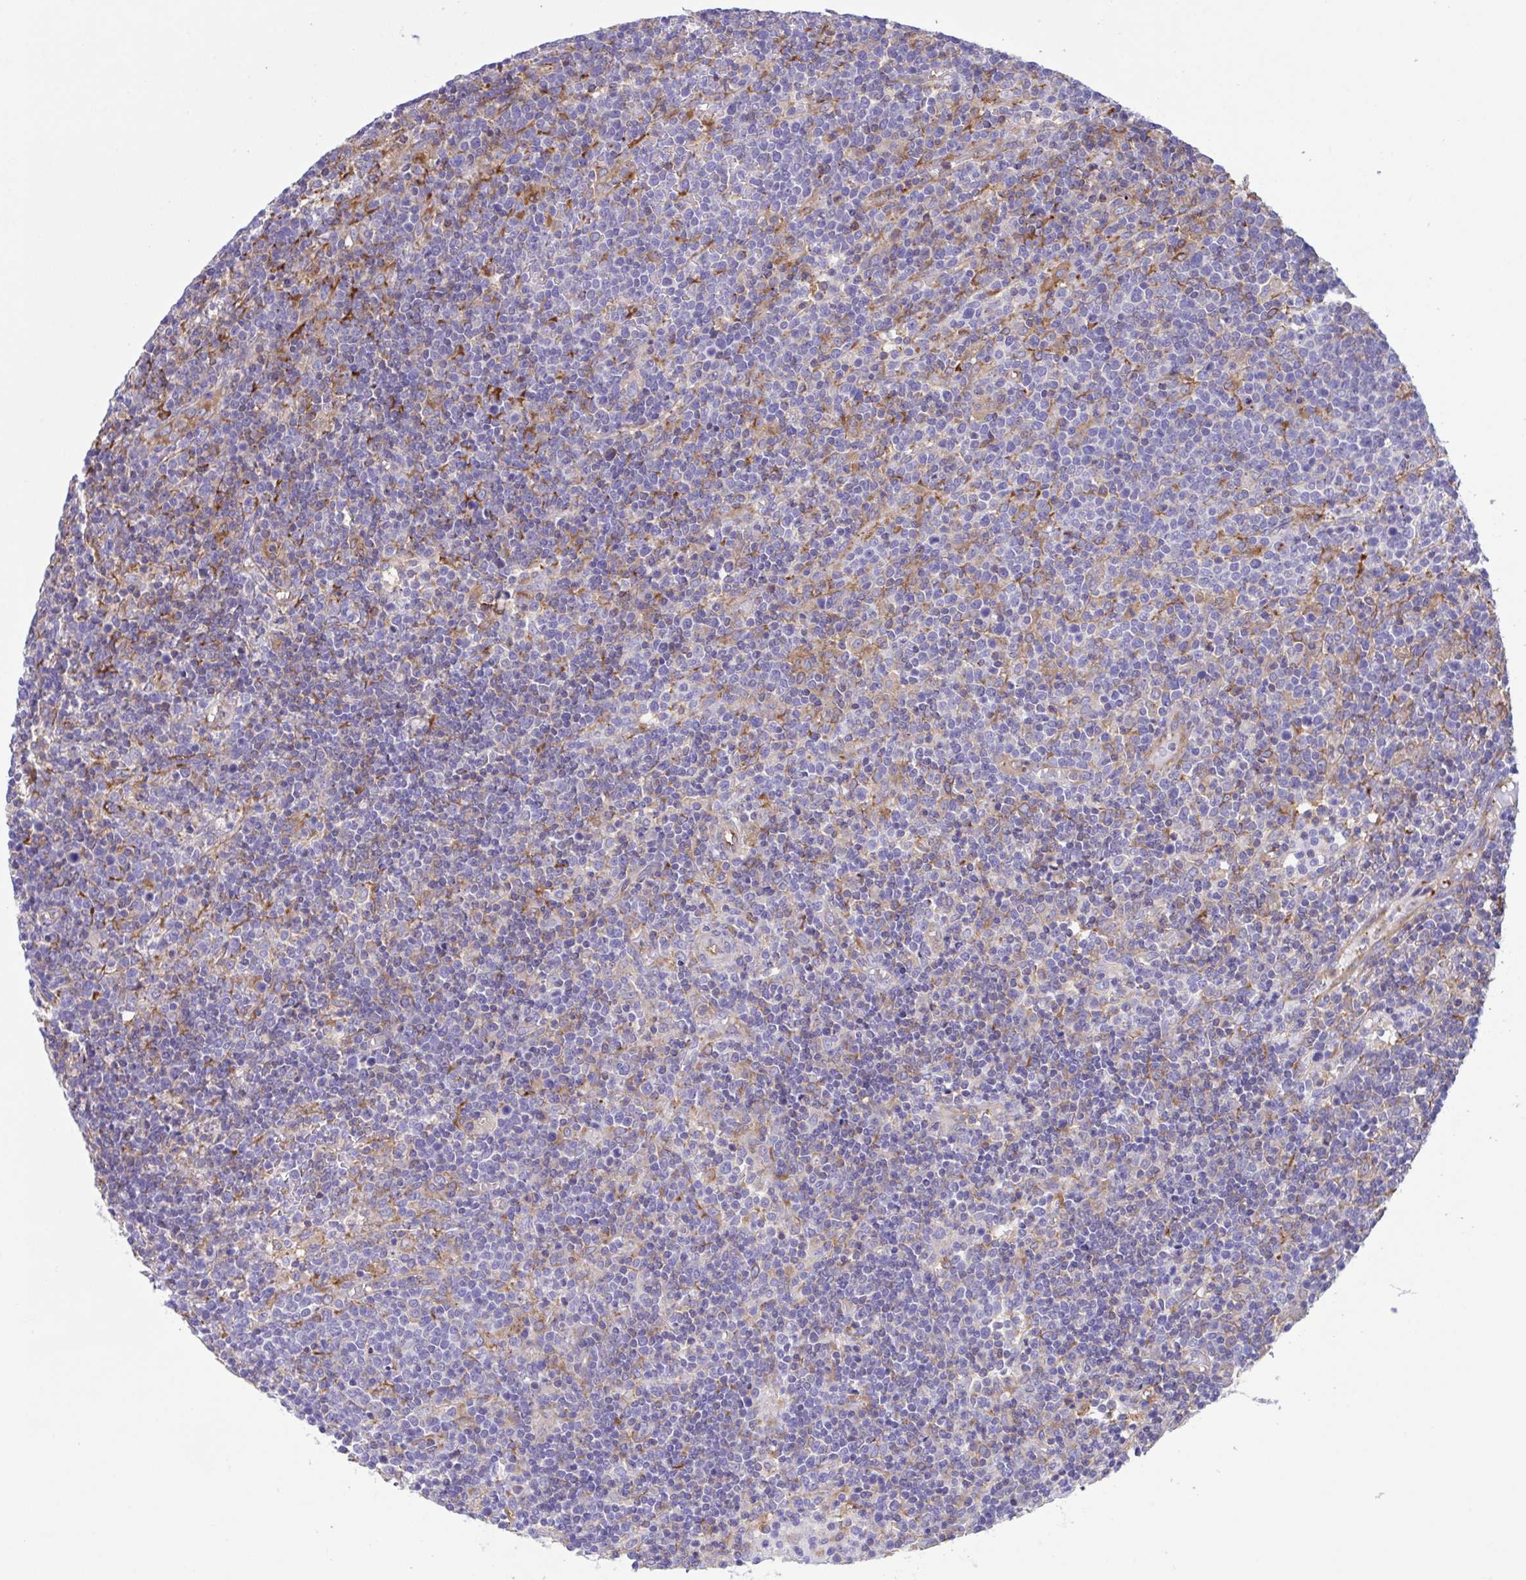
{"staining": {"intensity": "negative", "quantity": "none", "location": "none"}, "tissue": "lymphoma", "cell_type": "Tumor cells", "image_type": "cancer", "snomed": [{"axis": "morphology", "description": "Malignant lymphoma, non-Hodgkin's type, High grade"}, {"axis": "topography", "description": "Lymph node"}], "caption": "DAB (3,3'-diaminobenzidine) immunohistochemical staining of human malignant lymphoma, non-Hodgkin's type (high-grade) reveals no significant expression in tumor cells.", "gene": "OR51M1", "patient": {"sex": "male", "age": 61}}